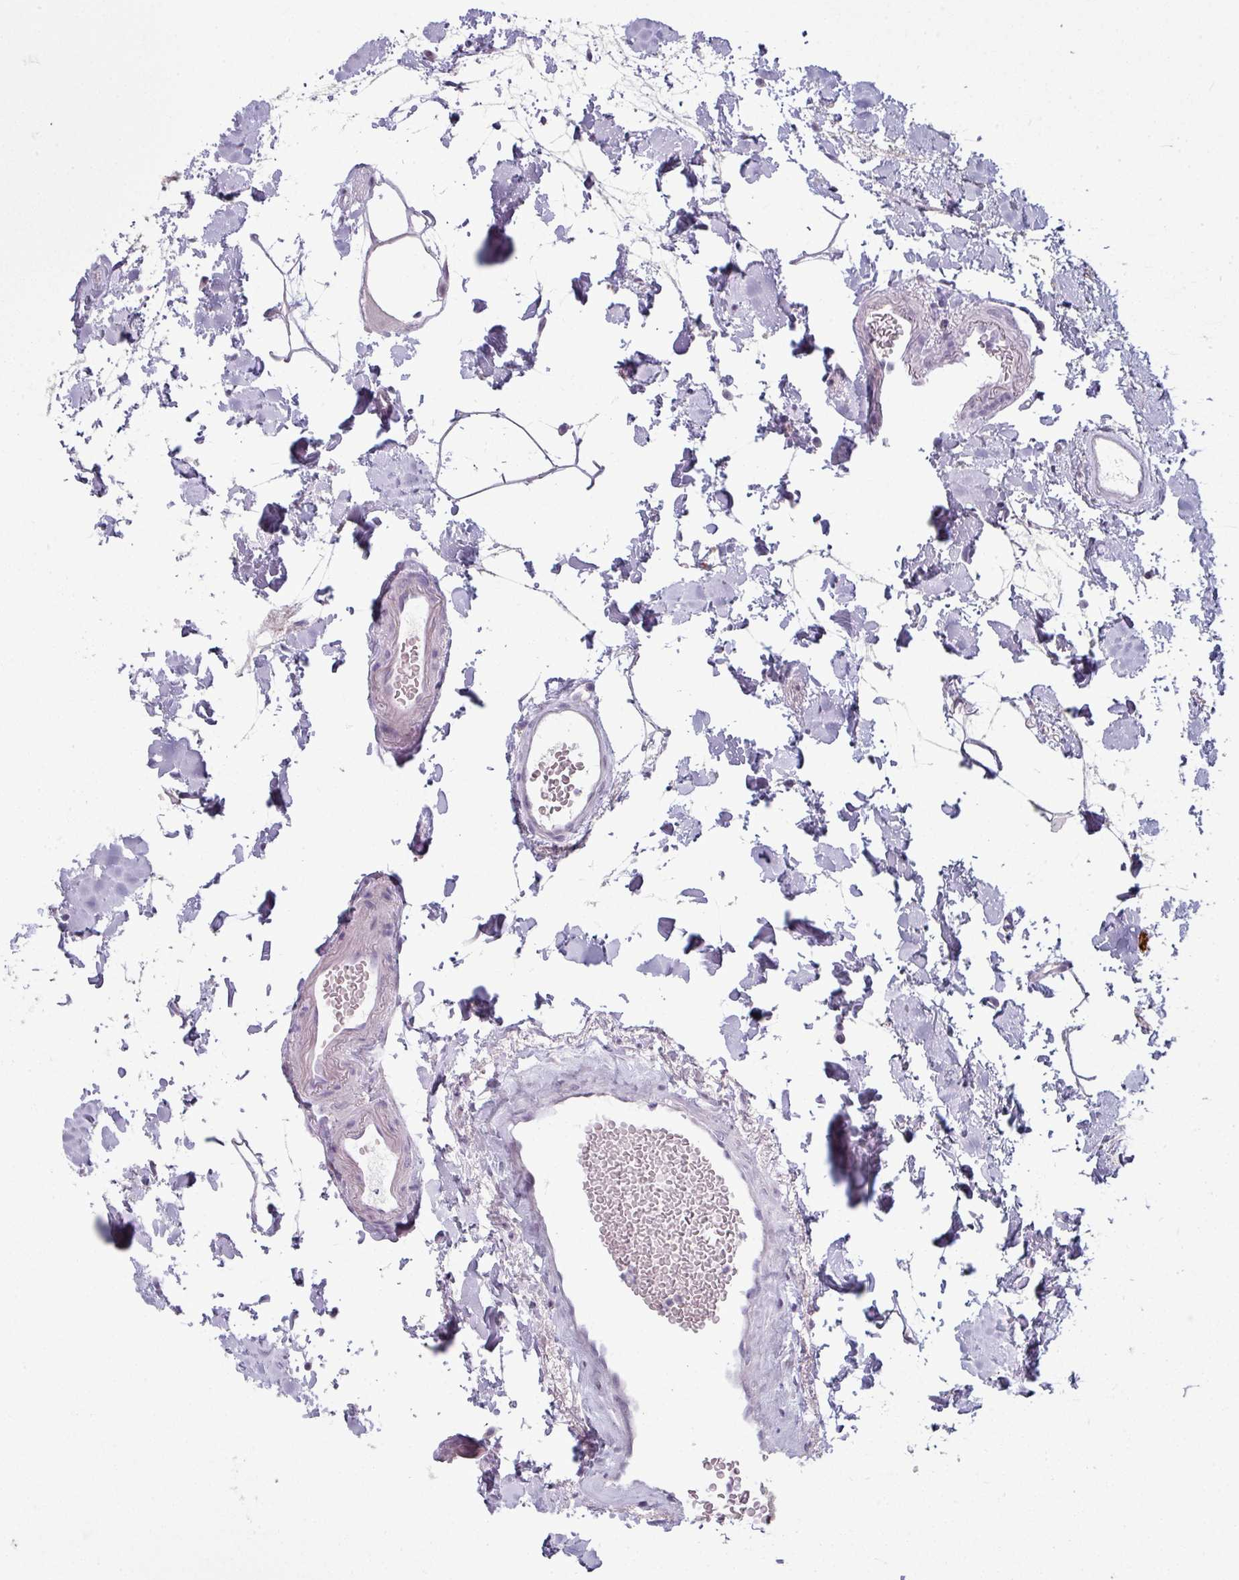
{"staining": {"intensity": "negative", "quantity": "none", "location": "none"}, "tissue": "colon", "cell_type": "Endothelial cells", "image_type": "normal", "snomed": [{"axis": "morphology", "description": "Normal tissue, NOS"}, {"axis": "topography", "description": "Colon"}], "caption": "Immunohistochemistry (IHC) image of benign colon: colon stained with DAB (3,3'-diaminobenzidine) displays no significant protein expression in endothelial cells.", "gene": "ZNF615", "patient": {"sex": "female", "age": 84}}